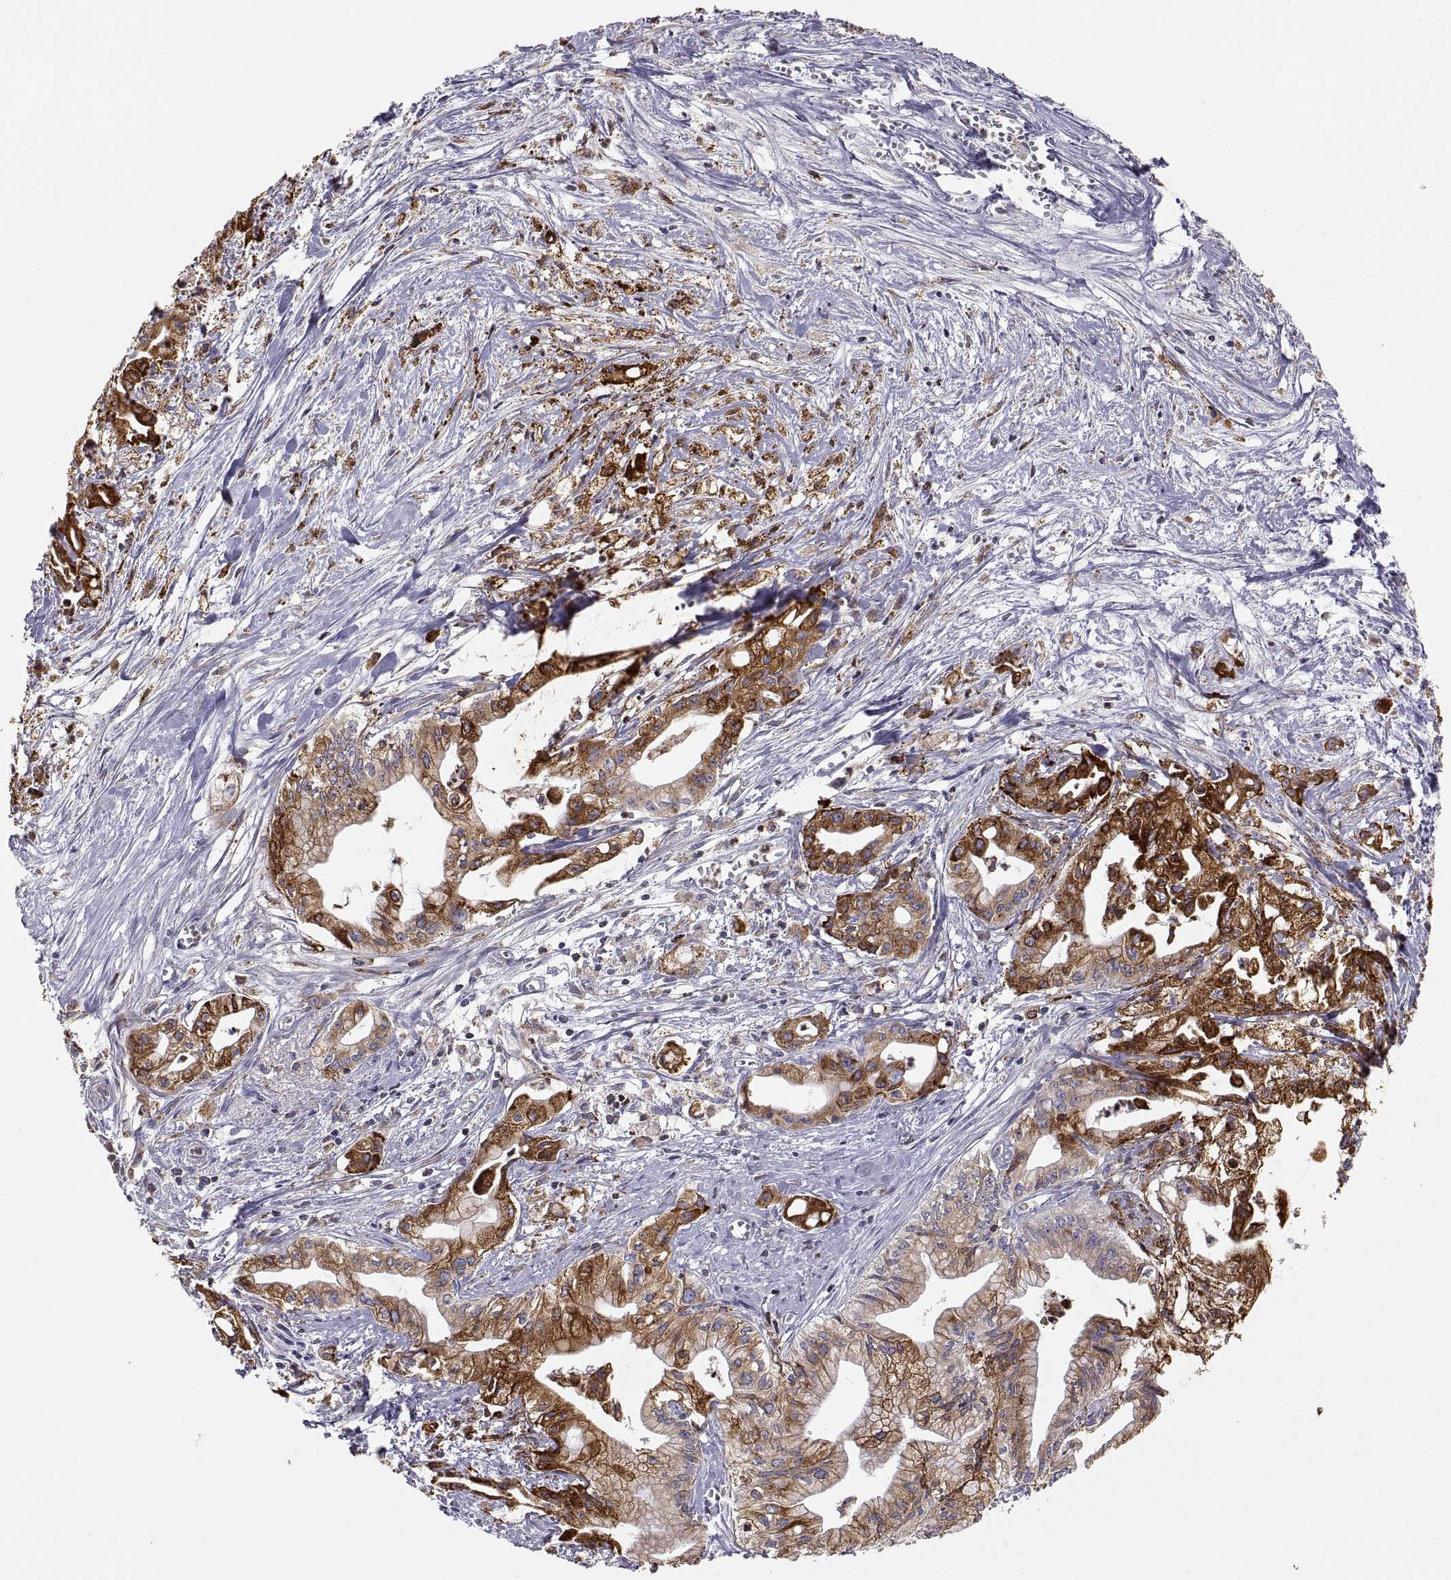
{"staining": {"intensity": "strong", "quantity": "25%-75%", "location": "cytoplasmic/membranous"}, "tissue": "pancreatic cancer", "cell_type": "Tumor cells", "image_type": "cancer", "snomed": [{"axis": "morphology", "description": "Adenocarcinoma, NOS"}, {"axis": "topography", "description": "Pancreas"}], "caption": "The image reveals staining of pancreatic cancer, revealing strong cytoplasmic/membranous protein staining (brown color) within tumor cells. (DAB IHC, brown staining for protein, blue staining for nuclei).", "gene": "ERO1A", "patient": {"sex": "male", "age": 71}}